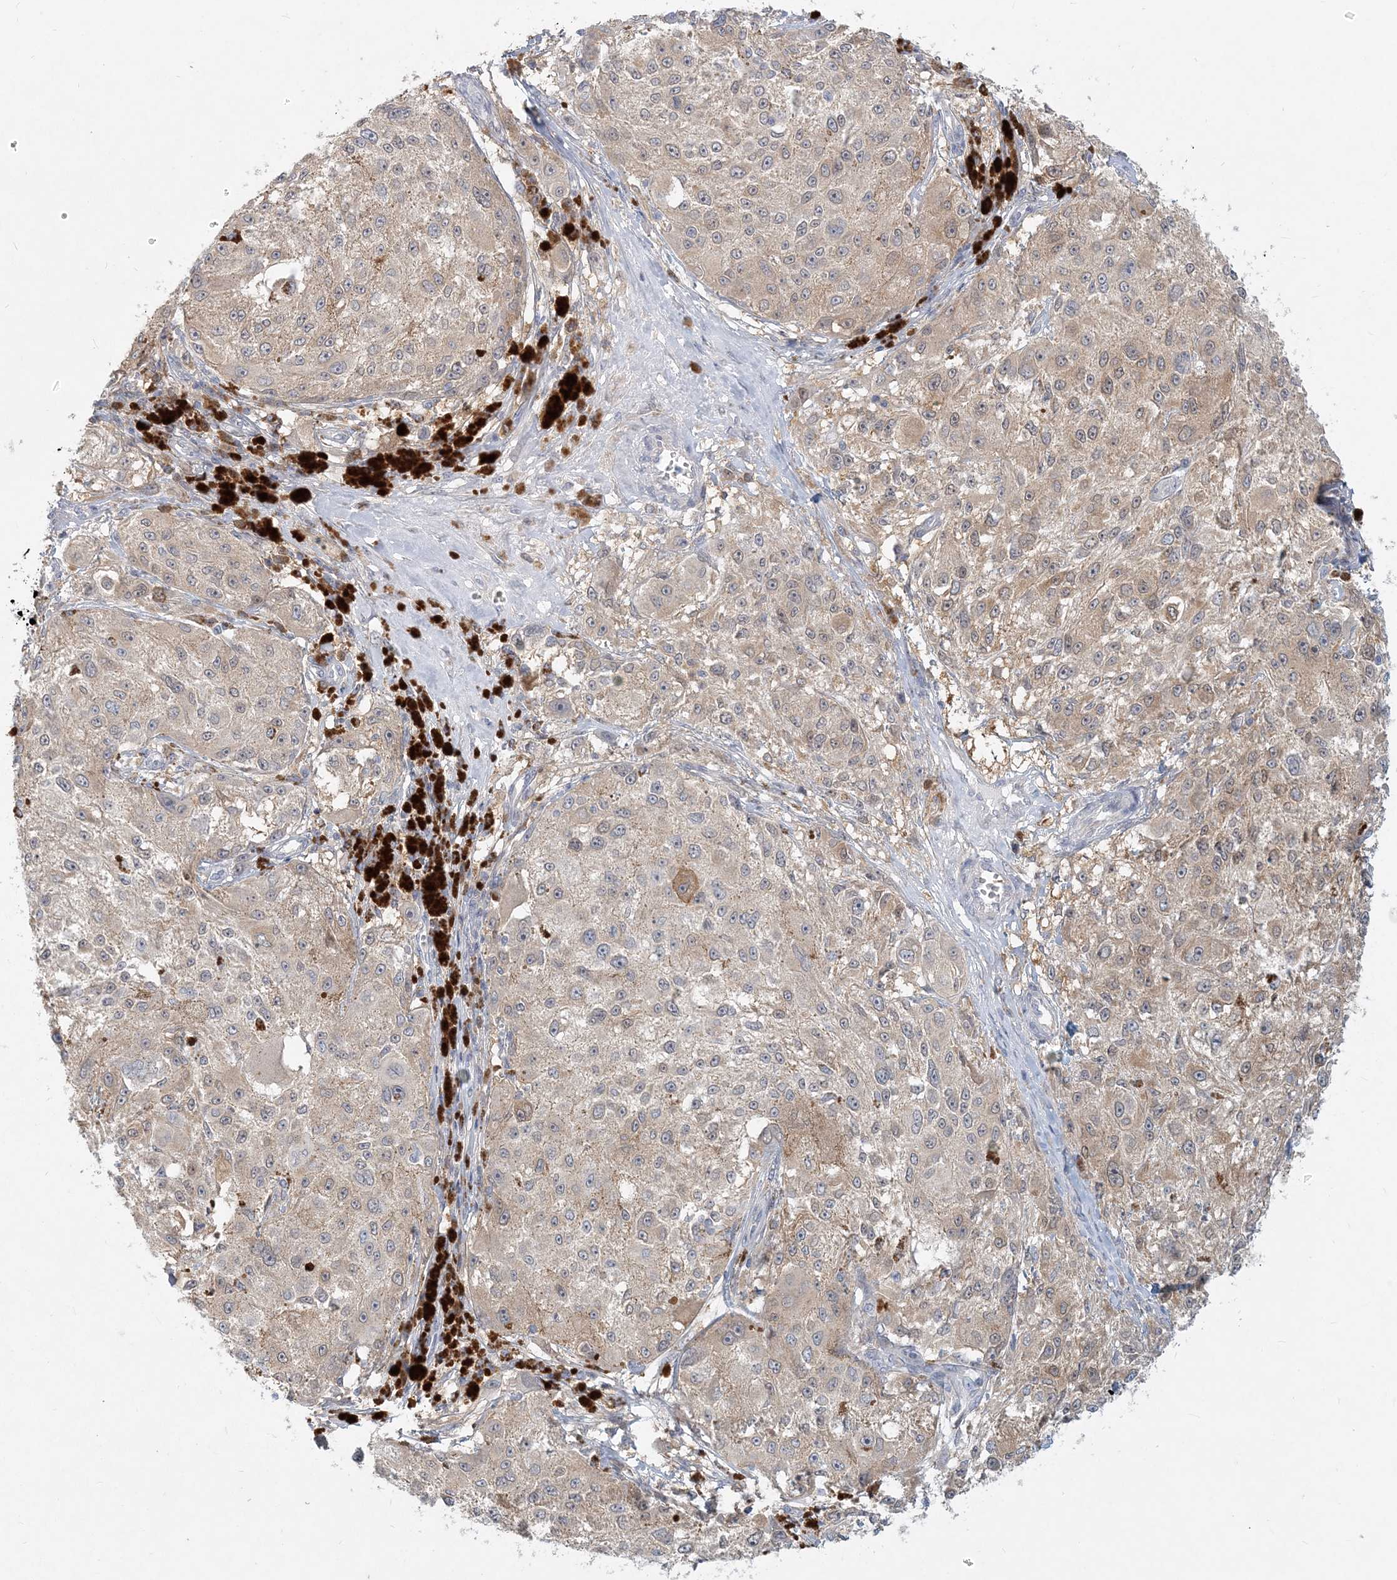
{"staining": {"intensity": "weak", "quantity": "25%-75%", "location": "cytoplasmic/membranous"}, "tissue": "melanoma", "cell_type": "Tumor cells", "image_type": "cancer", "snomed": [{"axis": "morphology", "description": "Necrosis, NOS"}, {"axis": "morphology", "description": "Malignant melanoma, NOS"}, {"axis": "topography", "description": "Skin"}], "caption": "Melanoma stained with DAB immunohistochemistry reveals low levels of weak cytoplasmic/membranous staining in about 25%-75% of tumor cells. (Stains: DAB in brown, nuclei in blue, Microscopy: brightfield microscopy at high magnification).", "gene": "GMPPA", "patient": {"sex": "female", "age": 87}}